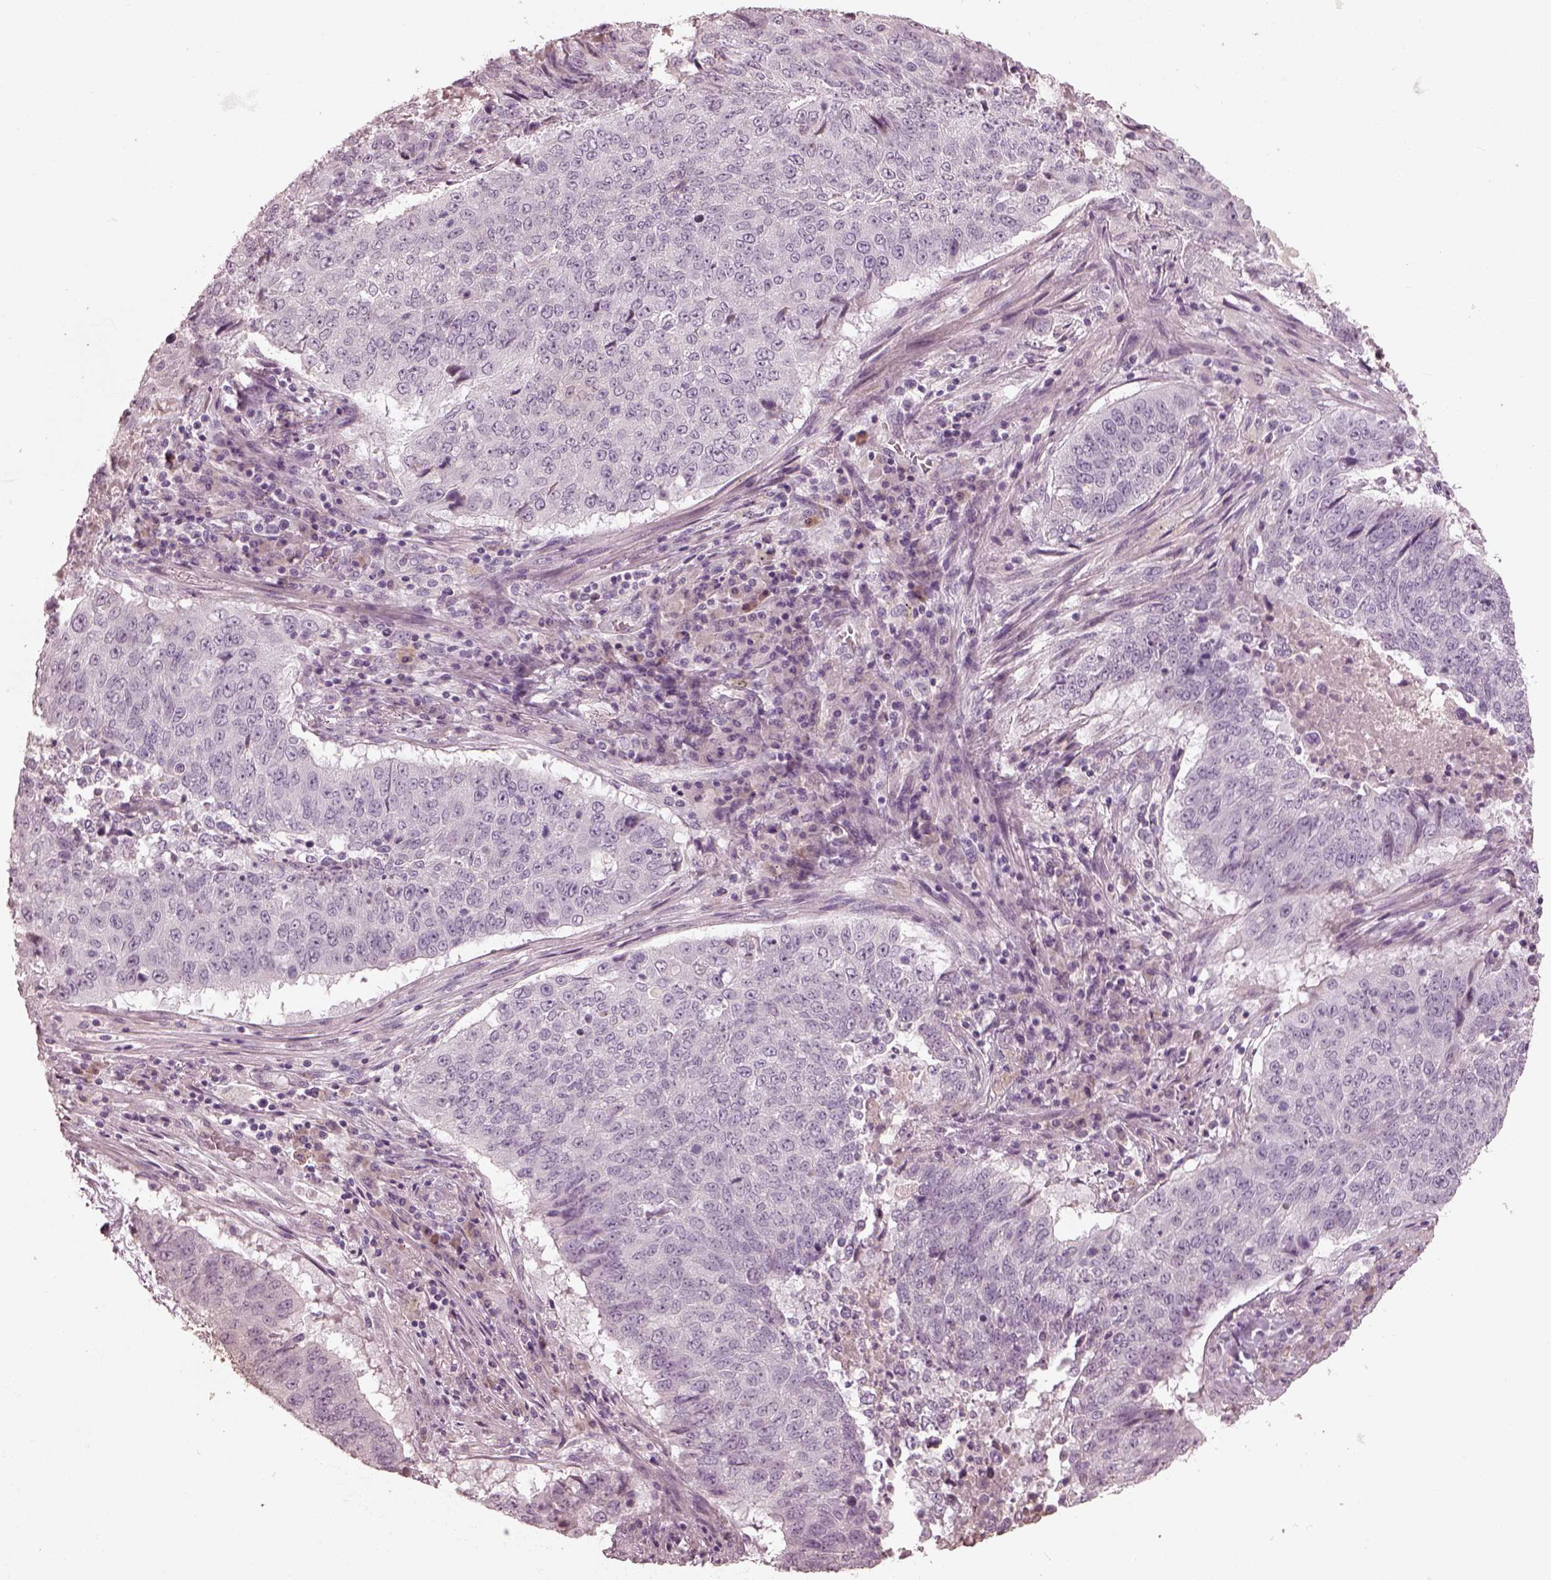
{"staining": {"intensity": "negative", "quantity": "none", "location": "none"}, "tissue": "lung cancer", "cell_type": "Tumor cells", "image_type": "cancer", "snomed": [{"axis": "morphology", "description": "Normal tissue, NOS"}, {"axis": "morphology", "description": "Squamous cell carcinoma, NOS"}, {"axis": "topography", "description": "Bronchus"}, {"axis": "topography", "description": "Lung"}], "caption": "The image reveals no significant positivity in tumor cells of lung squamous cell carcinoma.", "gene": "OPTC", "patient": {"sex": "male", "age": 64}}